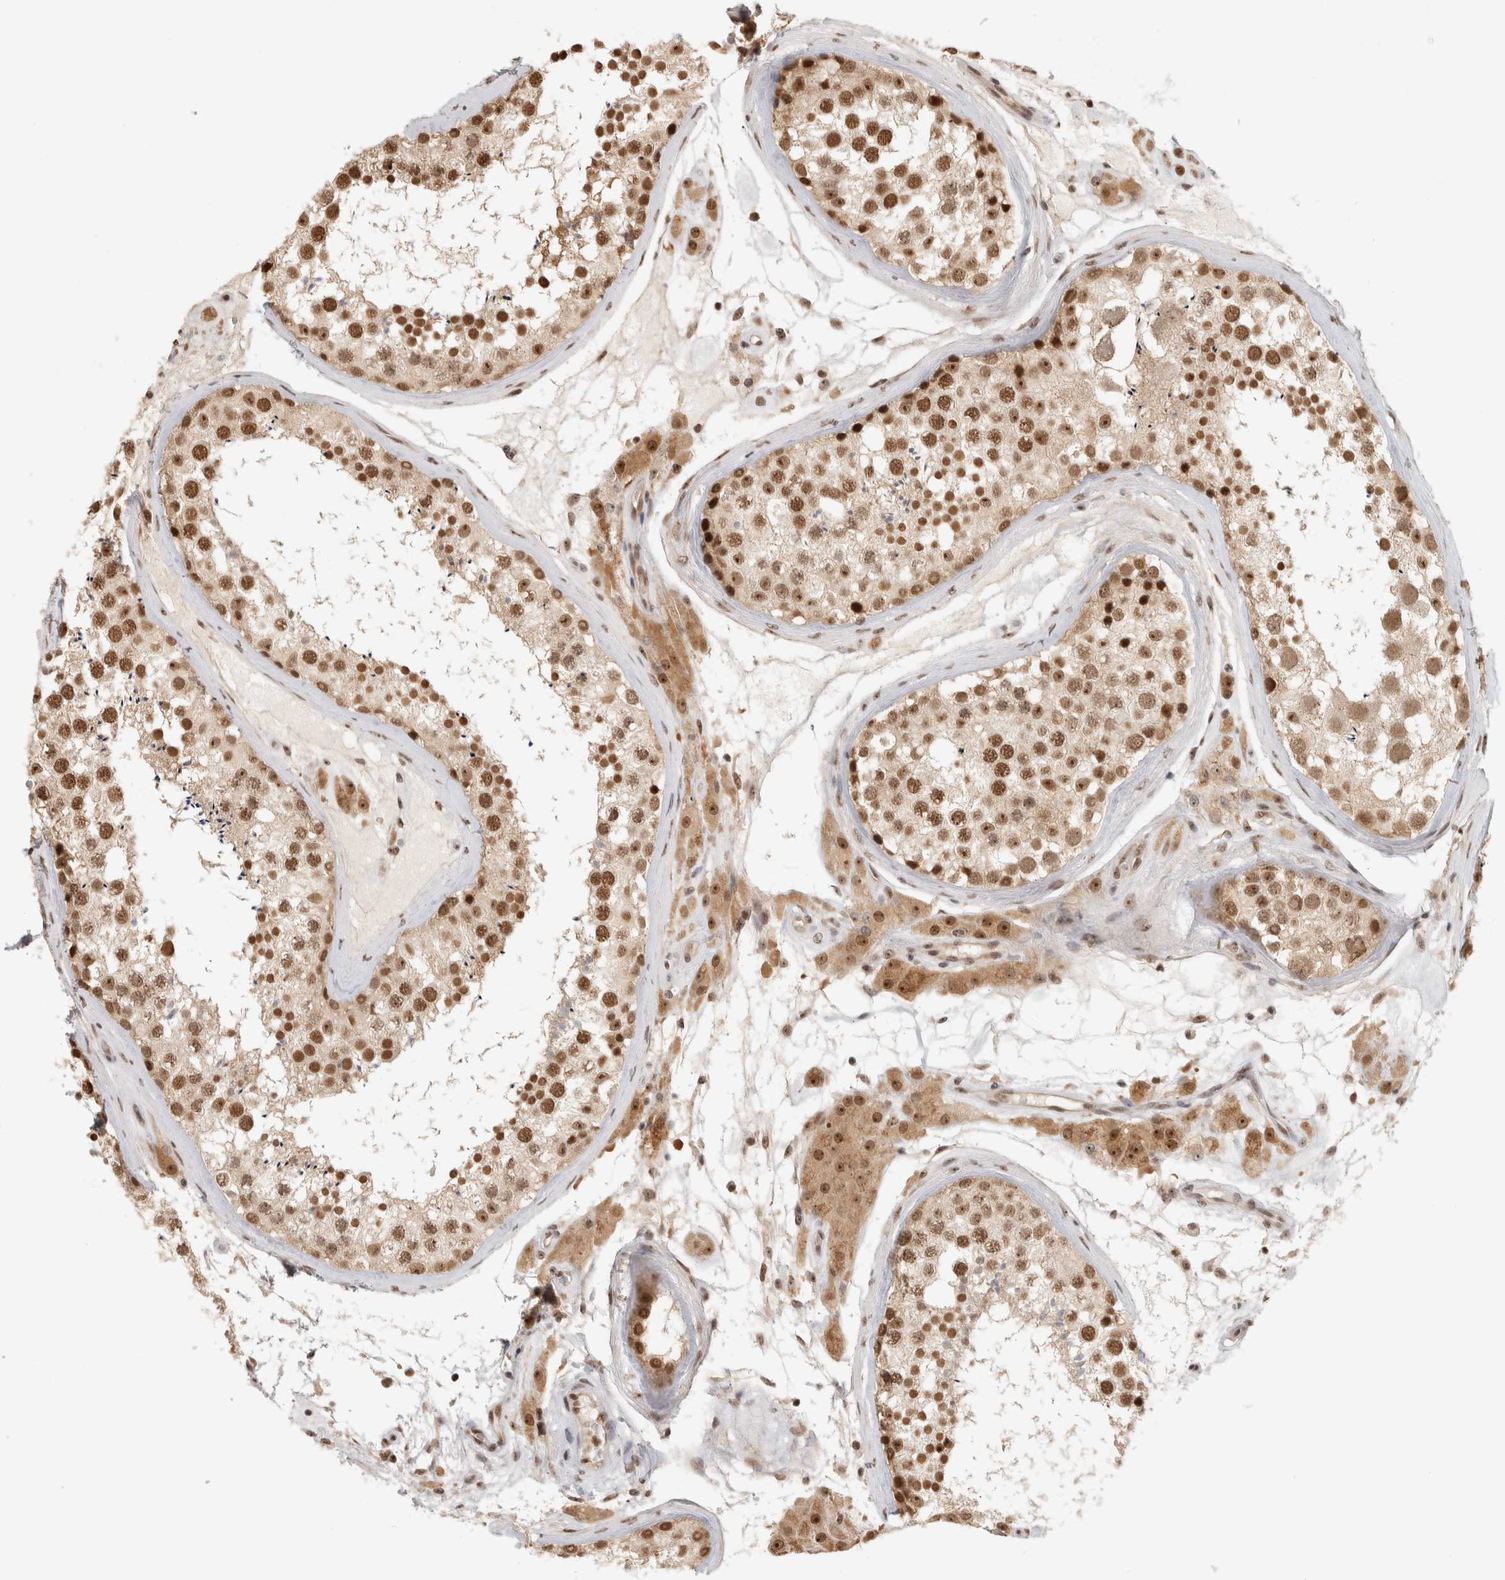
{"staining": {"intensity": "strong", "quantity": ">75%", "location": "nuclear"}, "tissue": "testis", "cell_type": "Cells in seminiferous ducts", "image_type": "normal", "snomed": [{"axis": "morphology", "description": "Normal tissue, NOS"}, {"axis": "topography", "description": "Testis"}], "caption": "A brown stain labels strong nuclear positivity of a protein in cells in seminiferous ducts of unremarkable testis.", "gene": "EBNA1BP2", "patient": {"sex": "male", "age": 46}}